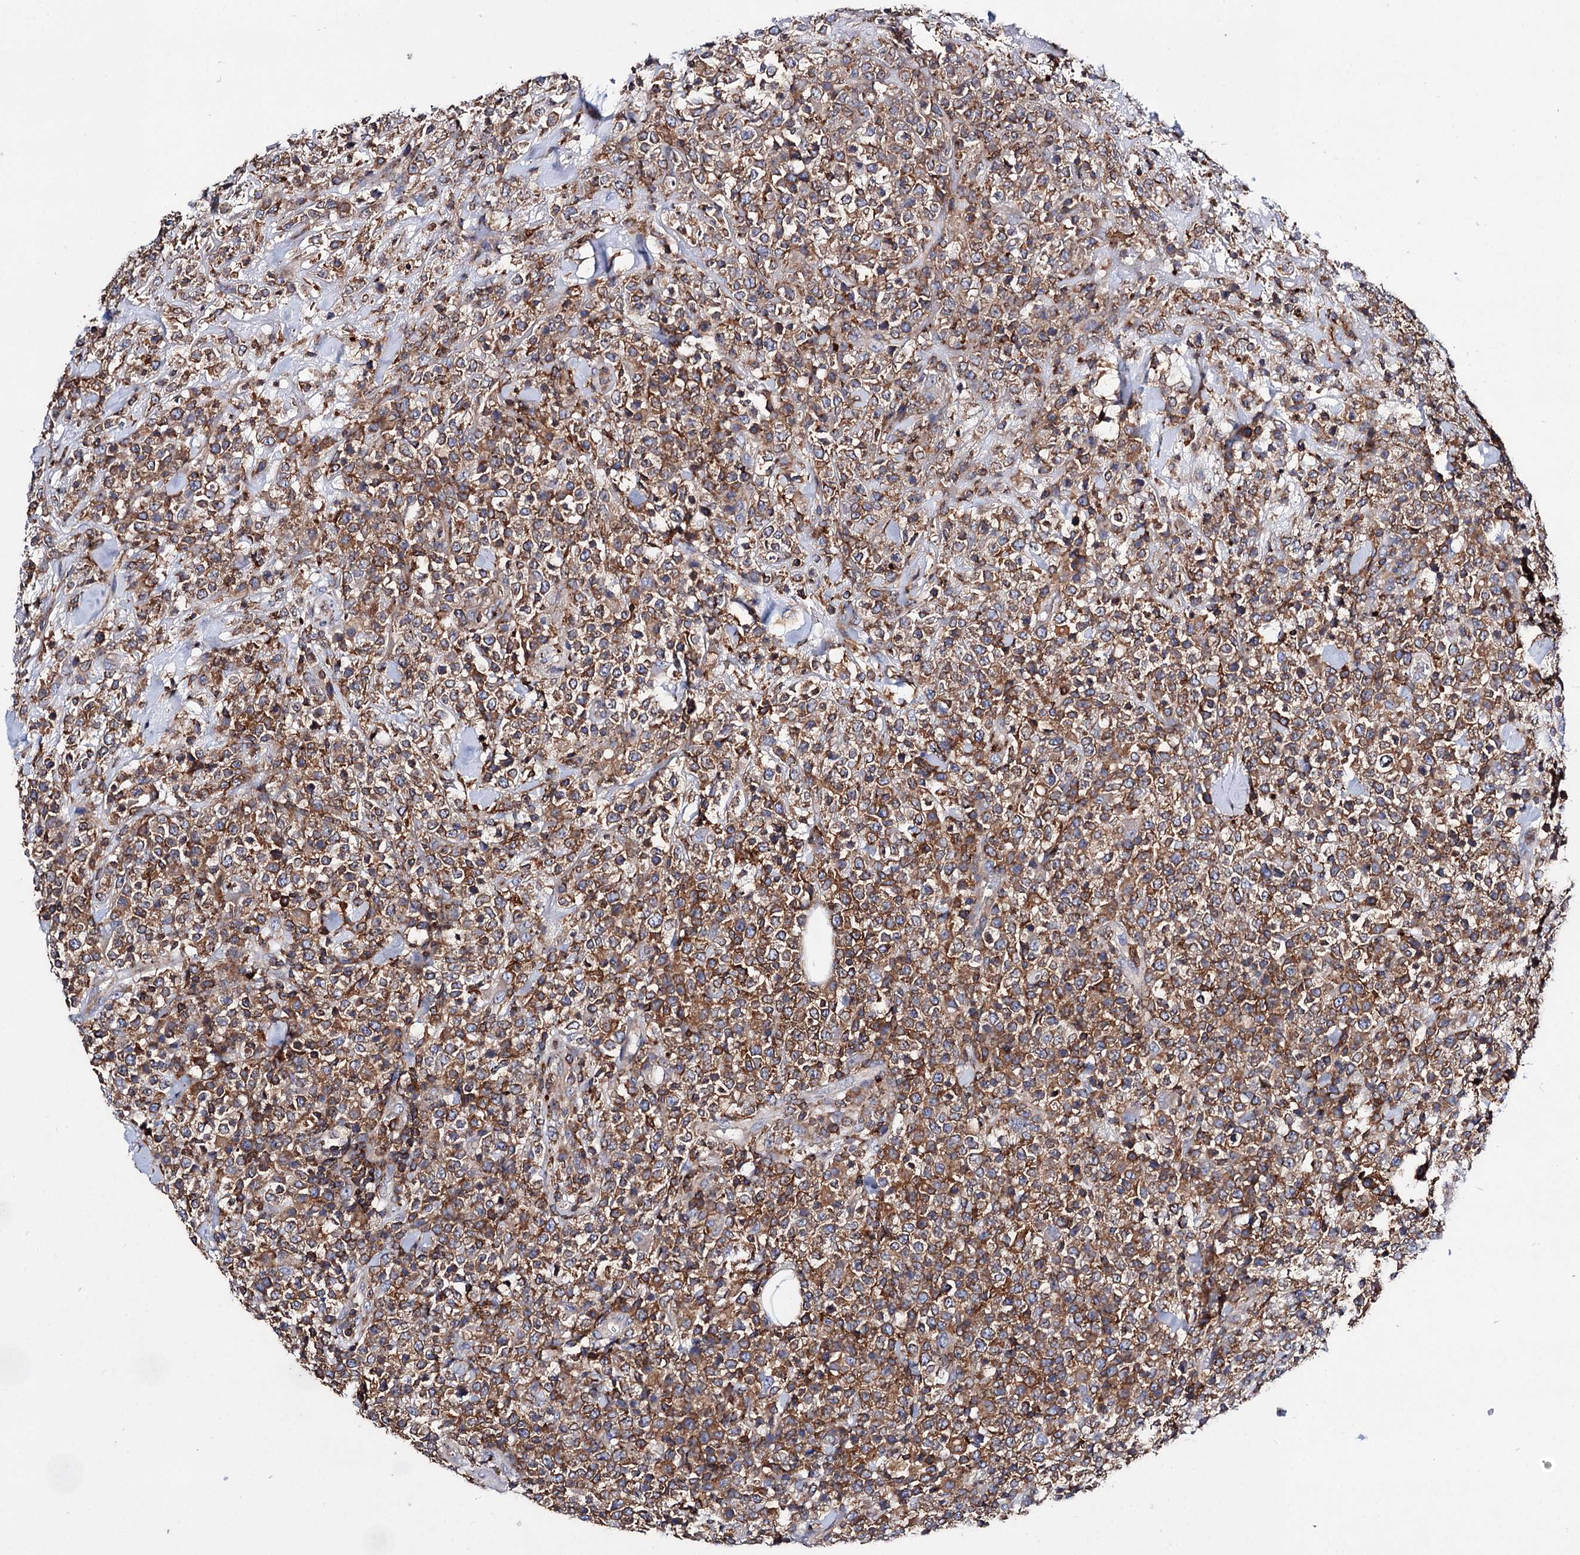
{"staining": {"intensity": "strong", "quantity": ">75%", "location": "cytoplasmic/membranous"}, "tissue": "lymphoma", "cell_type": "Tumor cells", "image_type": "cancer", "snomed": [{"axis": "morphology", "description": "Malignant lymphoma, non-Hodgkin's type, High grade"}, {"axis": "topography", "description": "Colon"}], "caption": "Tumor cells demonstrate high levels of strong cytoplasmic/membranous staining in about >75% of cells in lymphoma. (Brightfield microscopy of DAB IHC at high magnification).", "gene": "UBASH3B", "patient": {"sex": "female", "age": 53}}